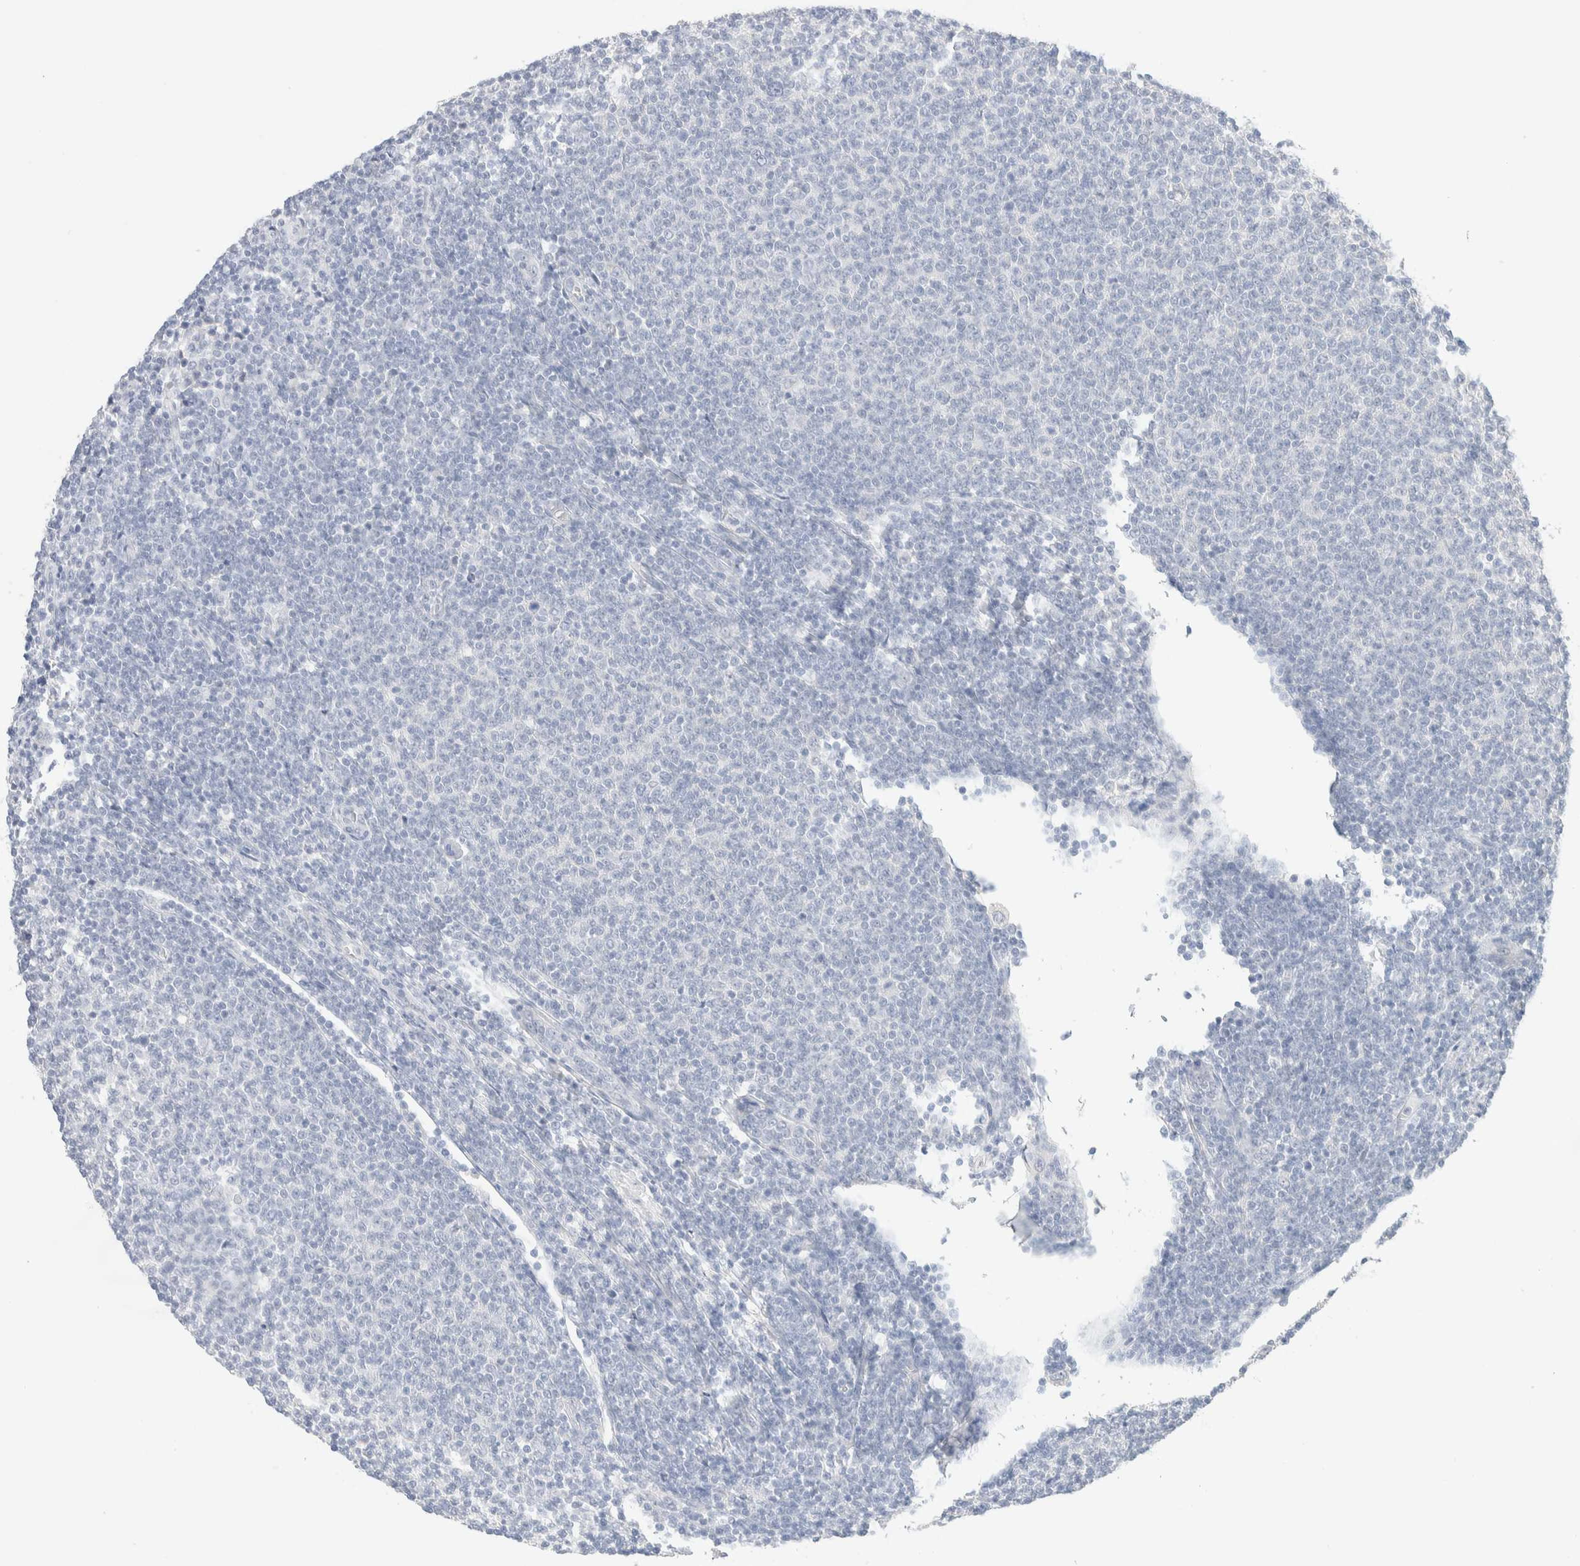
{"staining": {"intensity": "negative", "quantity": "none", "location": "none"}, "tissue": "lymphoma", "cell_type": "Tumor cells", "image_type": "cancer", "snomed": [{"axis": "morphology", "description": "Malignant lymphoma, non-Hodgkin's type, Low grade"}, {"axis": "topography", "description": "Lymph node"}], "caption": "High power microscopy micrograph of an IHC micrograph of malignant lymphoma, non-Hodgkin's type (low-grade), revealing no significant staining in tumor cells.", "gene": "RIDA", "patient": {"sex": "male", "age": 66}}